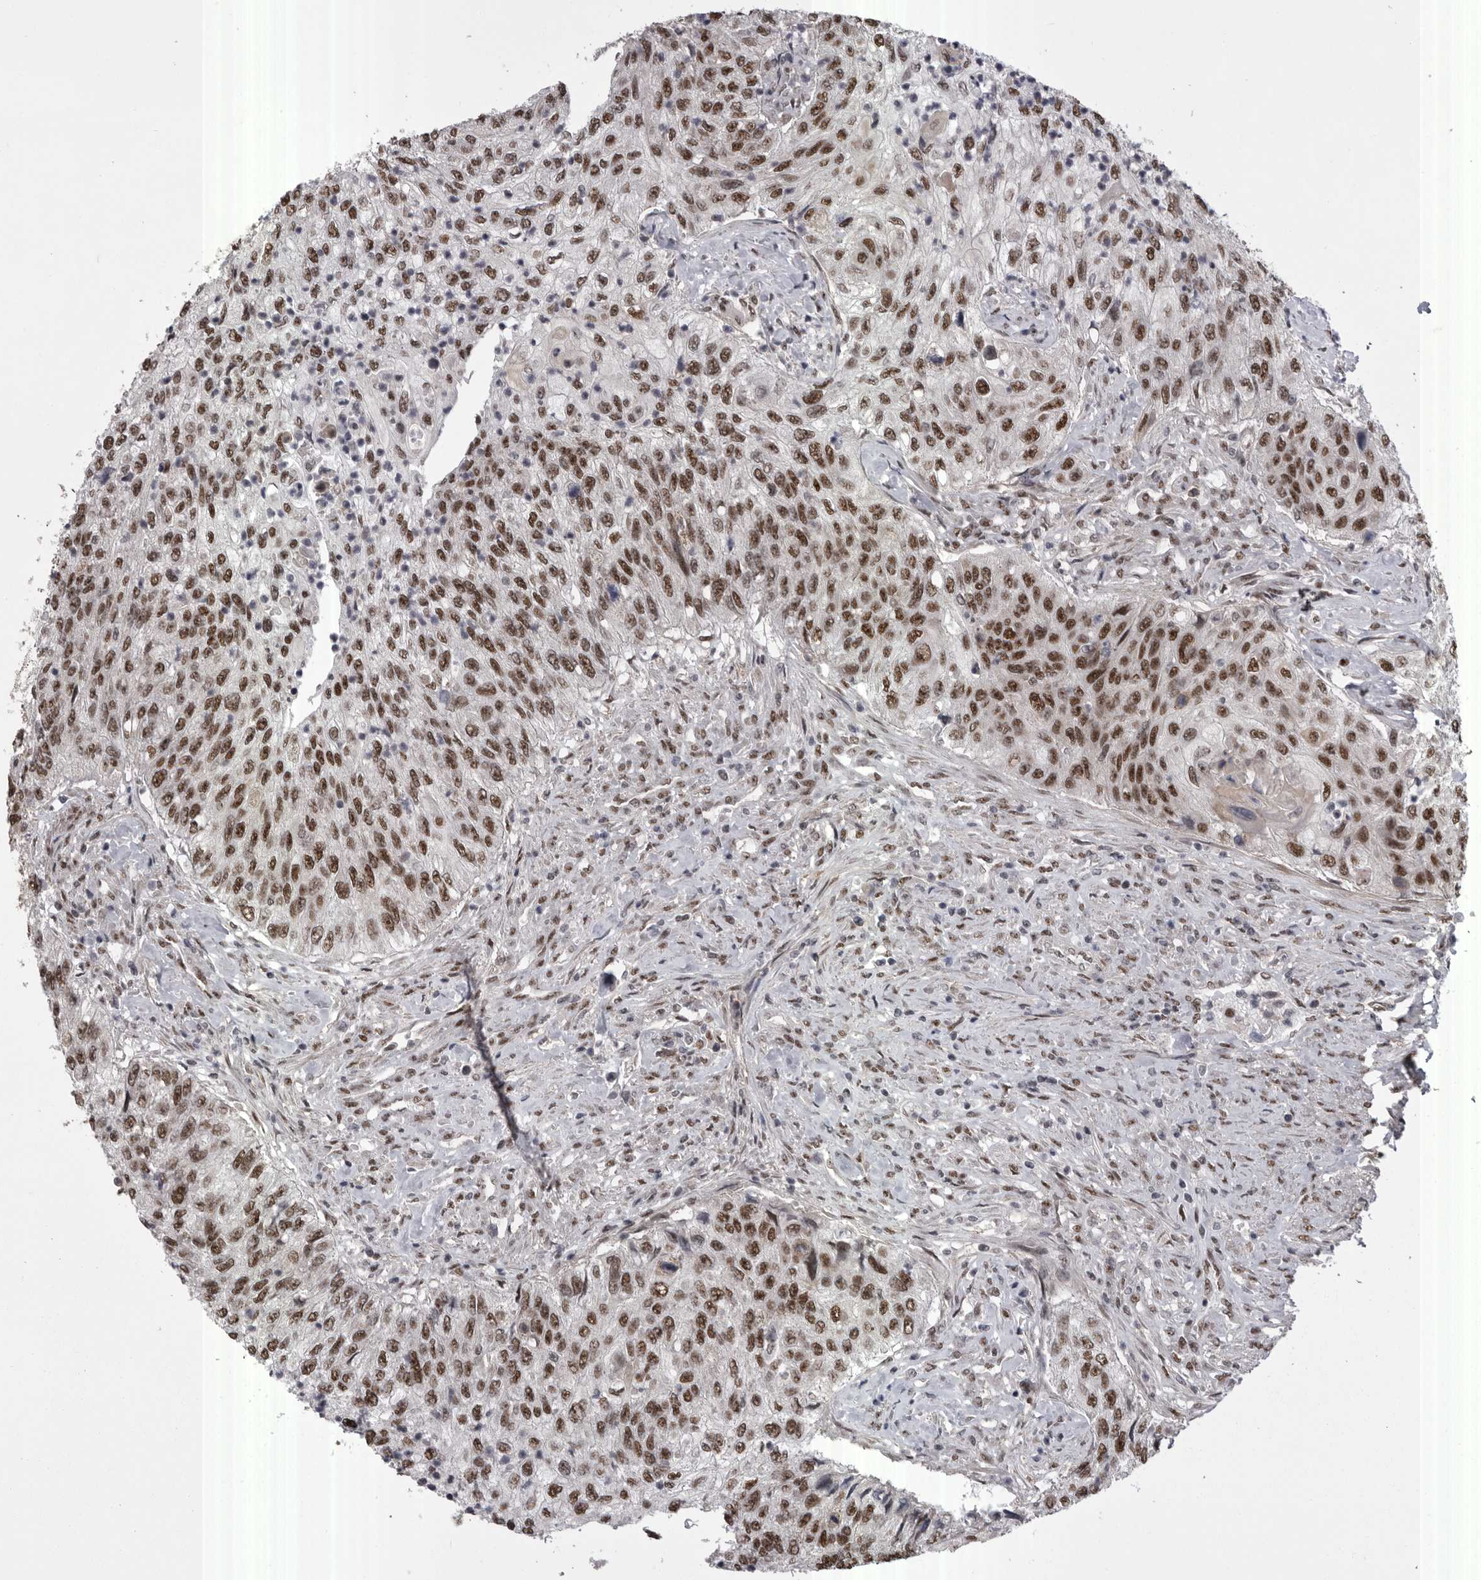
{"staining": {"intensity": "strong", "quantity": ">75%", "location": "nuclear"}, "tissue": "urothelial cancer", "cell_type": "Tumor cells", "image_type": "cancer", "snomed": [{"axis": "morphology", "description": "Urothelial carcinoma, High grade"}, {"axis": "topography", "description": "Urinary bladder"}], "caption": "IHC (DAB (3,3'-diaminobenzidine)) staining of human urothelial carcinoma (high-grade) displays strong nuclear protein staining in approximately >75% of tumor cells.", "gene": "MEPCE", "patient": {"sex": "female", "age": 60}}